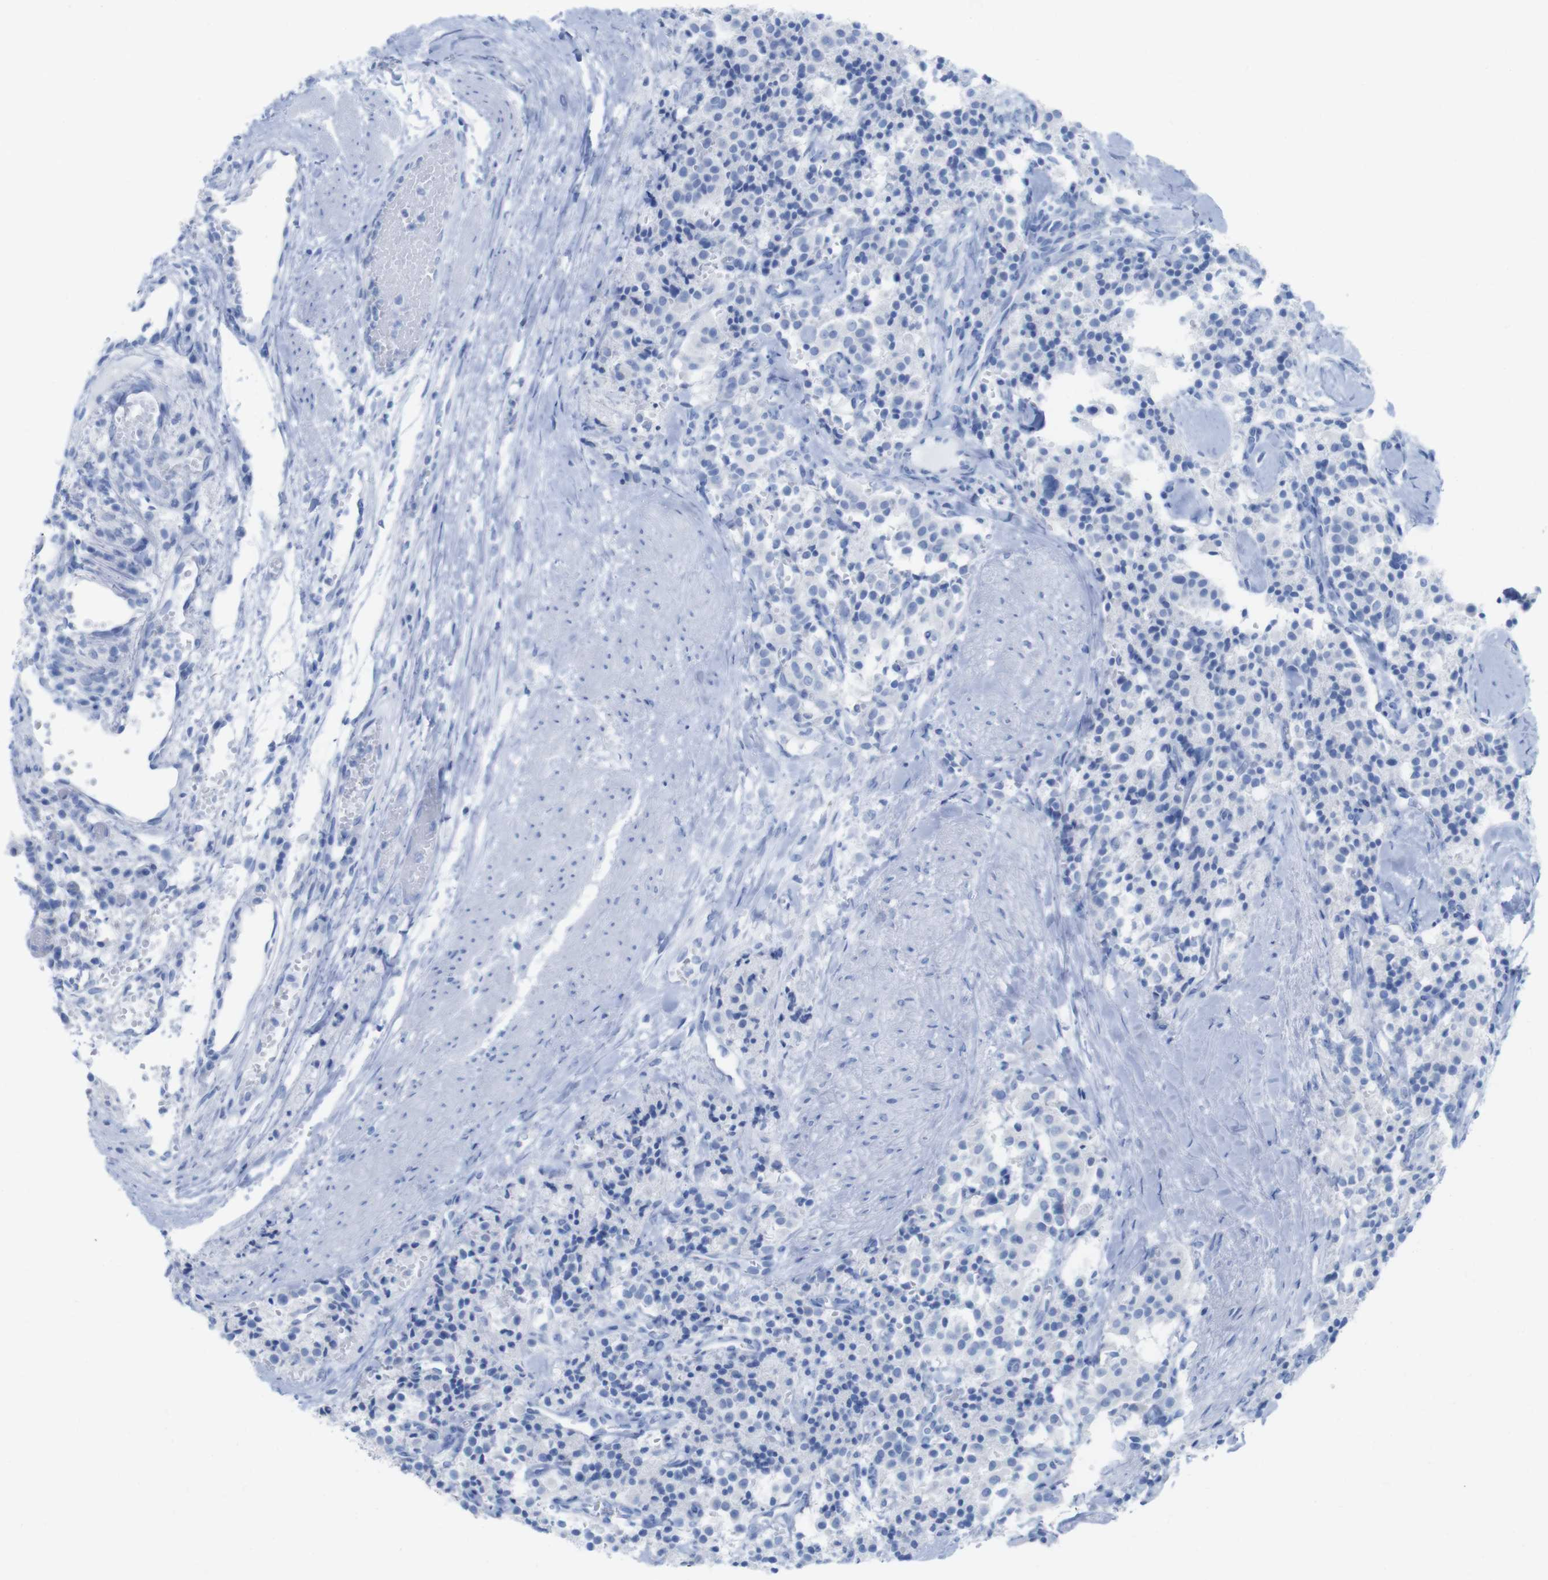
{"staining": {"intensity": "negative", "quantity": "none", "location": "none"}, "tissue": "carcinoid", "cell_type": "Tumor cells", "image_type": "cancer", "snomed": [{"axis": "morphology", "description": "Carcinoid, malignant, NOS"}, {"axis": "topography", "description": "Lung"}], "caption": "This is an immunohistochemistry (IHC) histopathology image of human carcinoid. There is no positivity in tumor cells.", "gene": "MYH7", "patient": {"sex": "male", "age": 30}}